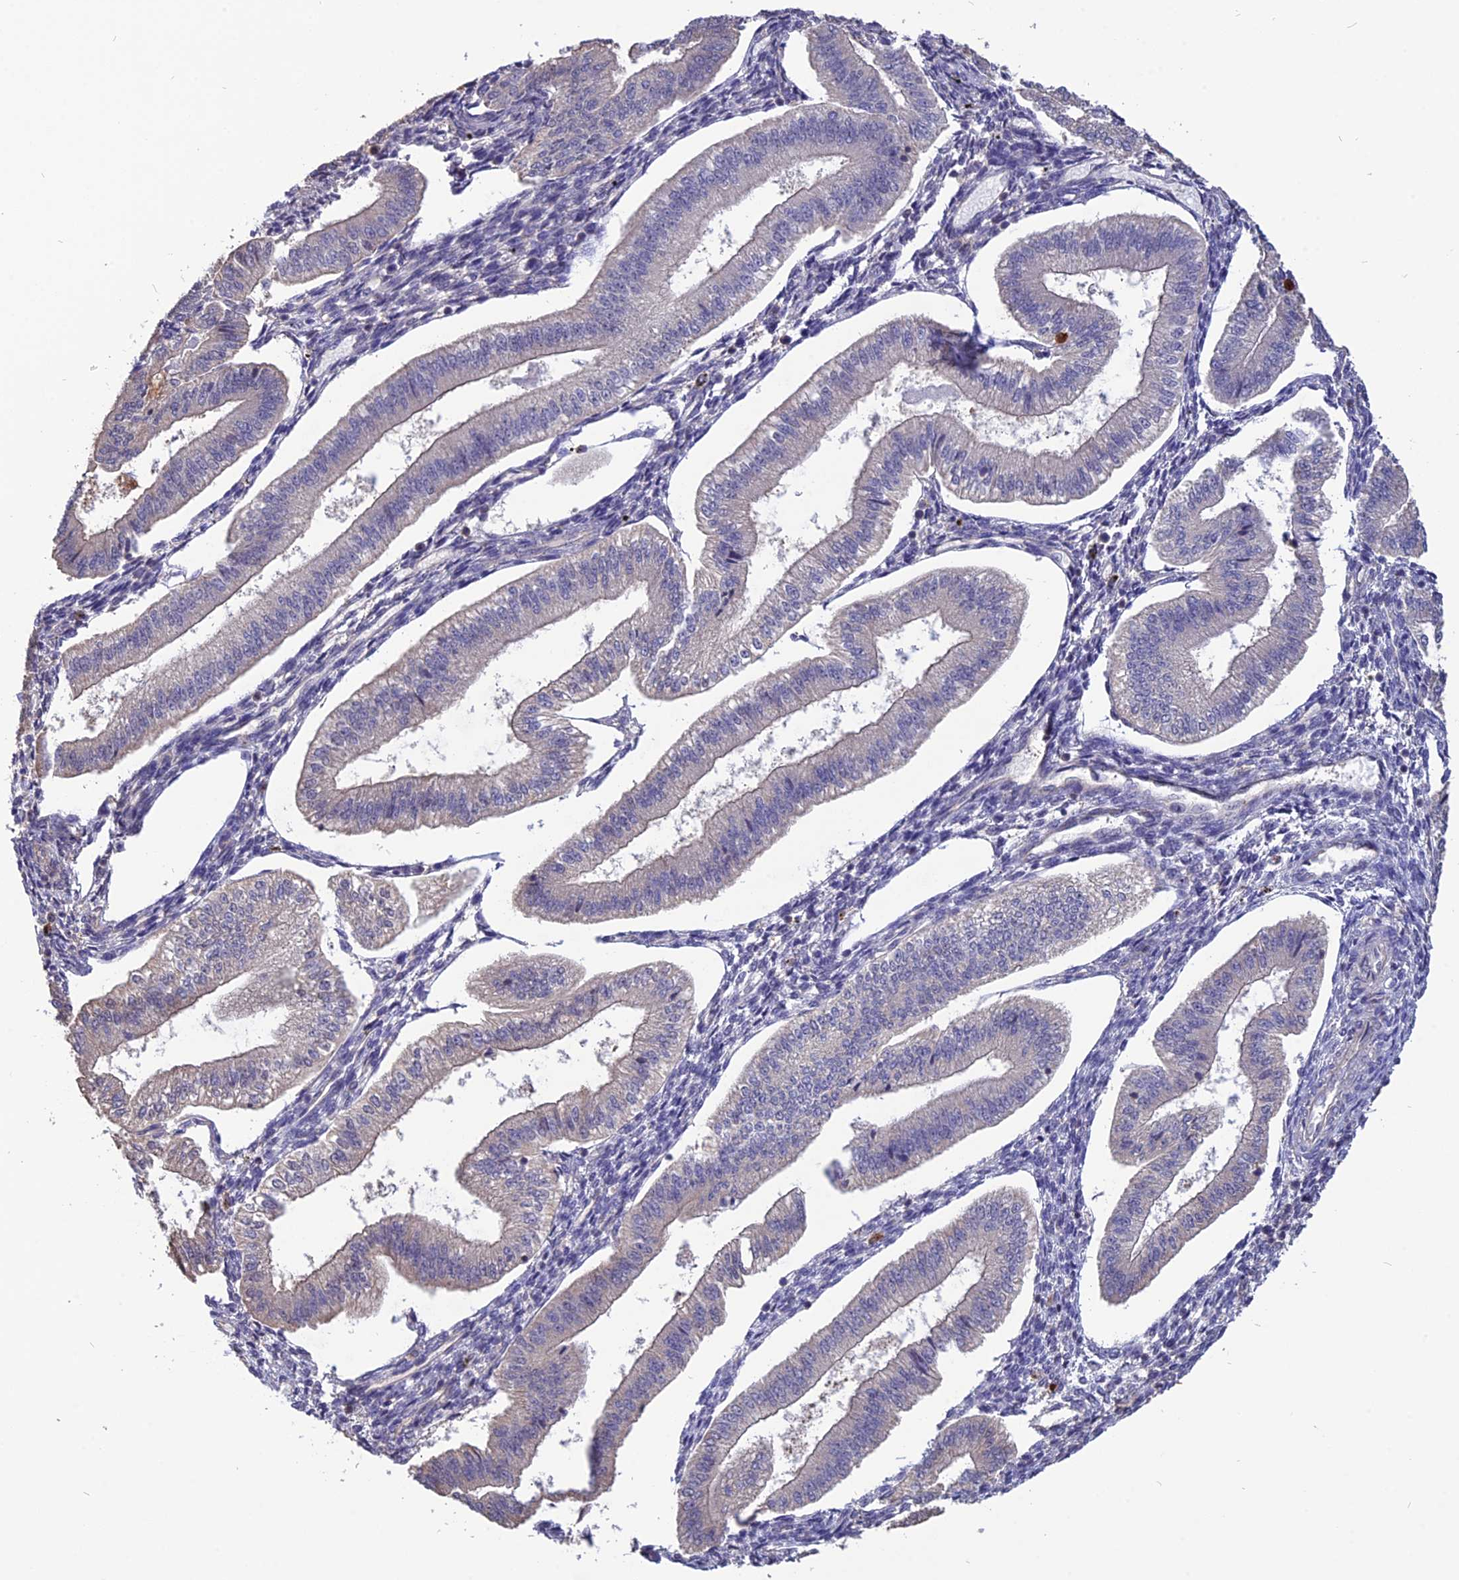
{"staining": {"intensity": "negative", "quantity": "none", "location": "none"}, "tissue": "endometrium", "cell_type": "Cells in endometrial stroma", "image_type": "normal", "snomed": [{"axis": "morphology", "description": "Normal tissue, NOS"}, {"axis": "topography", "description": "Endometrium"}], "caption": "Immunohistochemistry histopathology image of normal human endometrium stained for a protein (brown), which displays no positivity in cells in endometrial stroma. (DAB immunohistochemistry (IHC), high magnification).", "gene": "CARMIL2", "patient": {"sex": "female", "age": 34}}